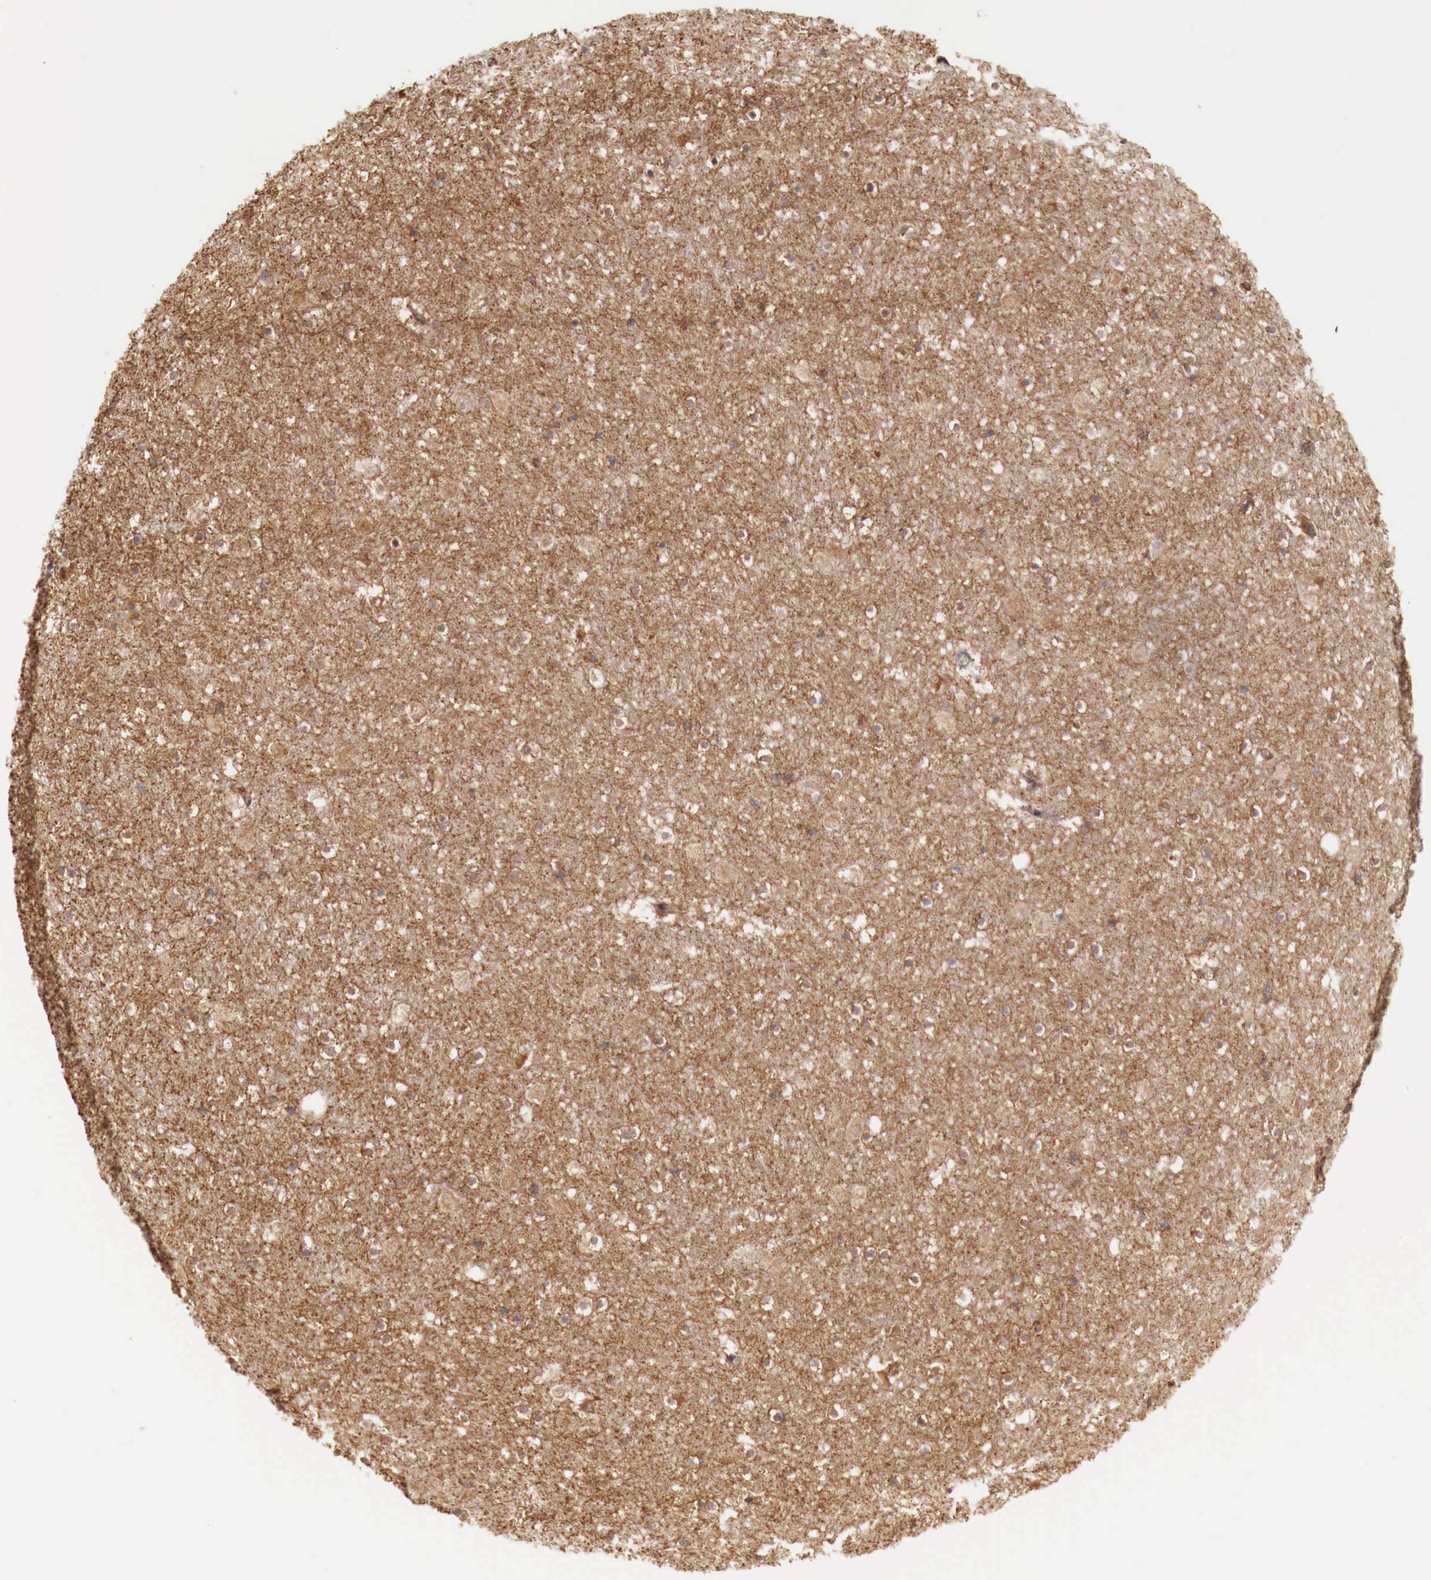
{"staining": {"intensity": "moderate", "quantity": ">75%", "location": "cytoplasmic/membranous"}, "tissue": "caudate", "cell_type": "Glial cells", "image_type": "normal", "snomed": [{"axis": "morphology", "description": "Normal tissue, NOS"}, {"axis": "topography", "description": "Lateral ventricle wall"}], "caption": "Normal caudate reveals moderate cytoplasmic/membranous positivity in approximately >75% of glial cells.", "gene": "ARMCX4", "patient": {"sex": "male", "age": 45}}